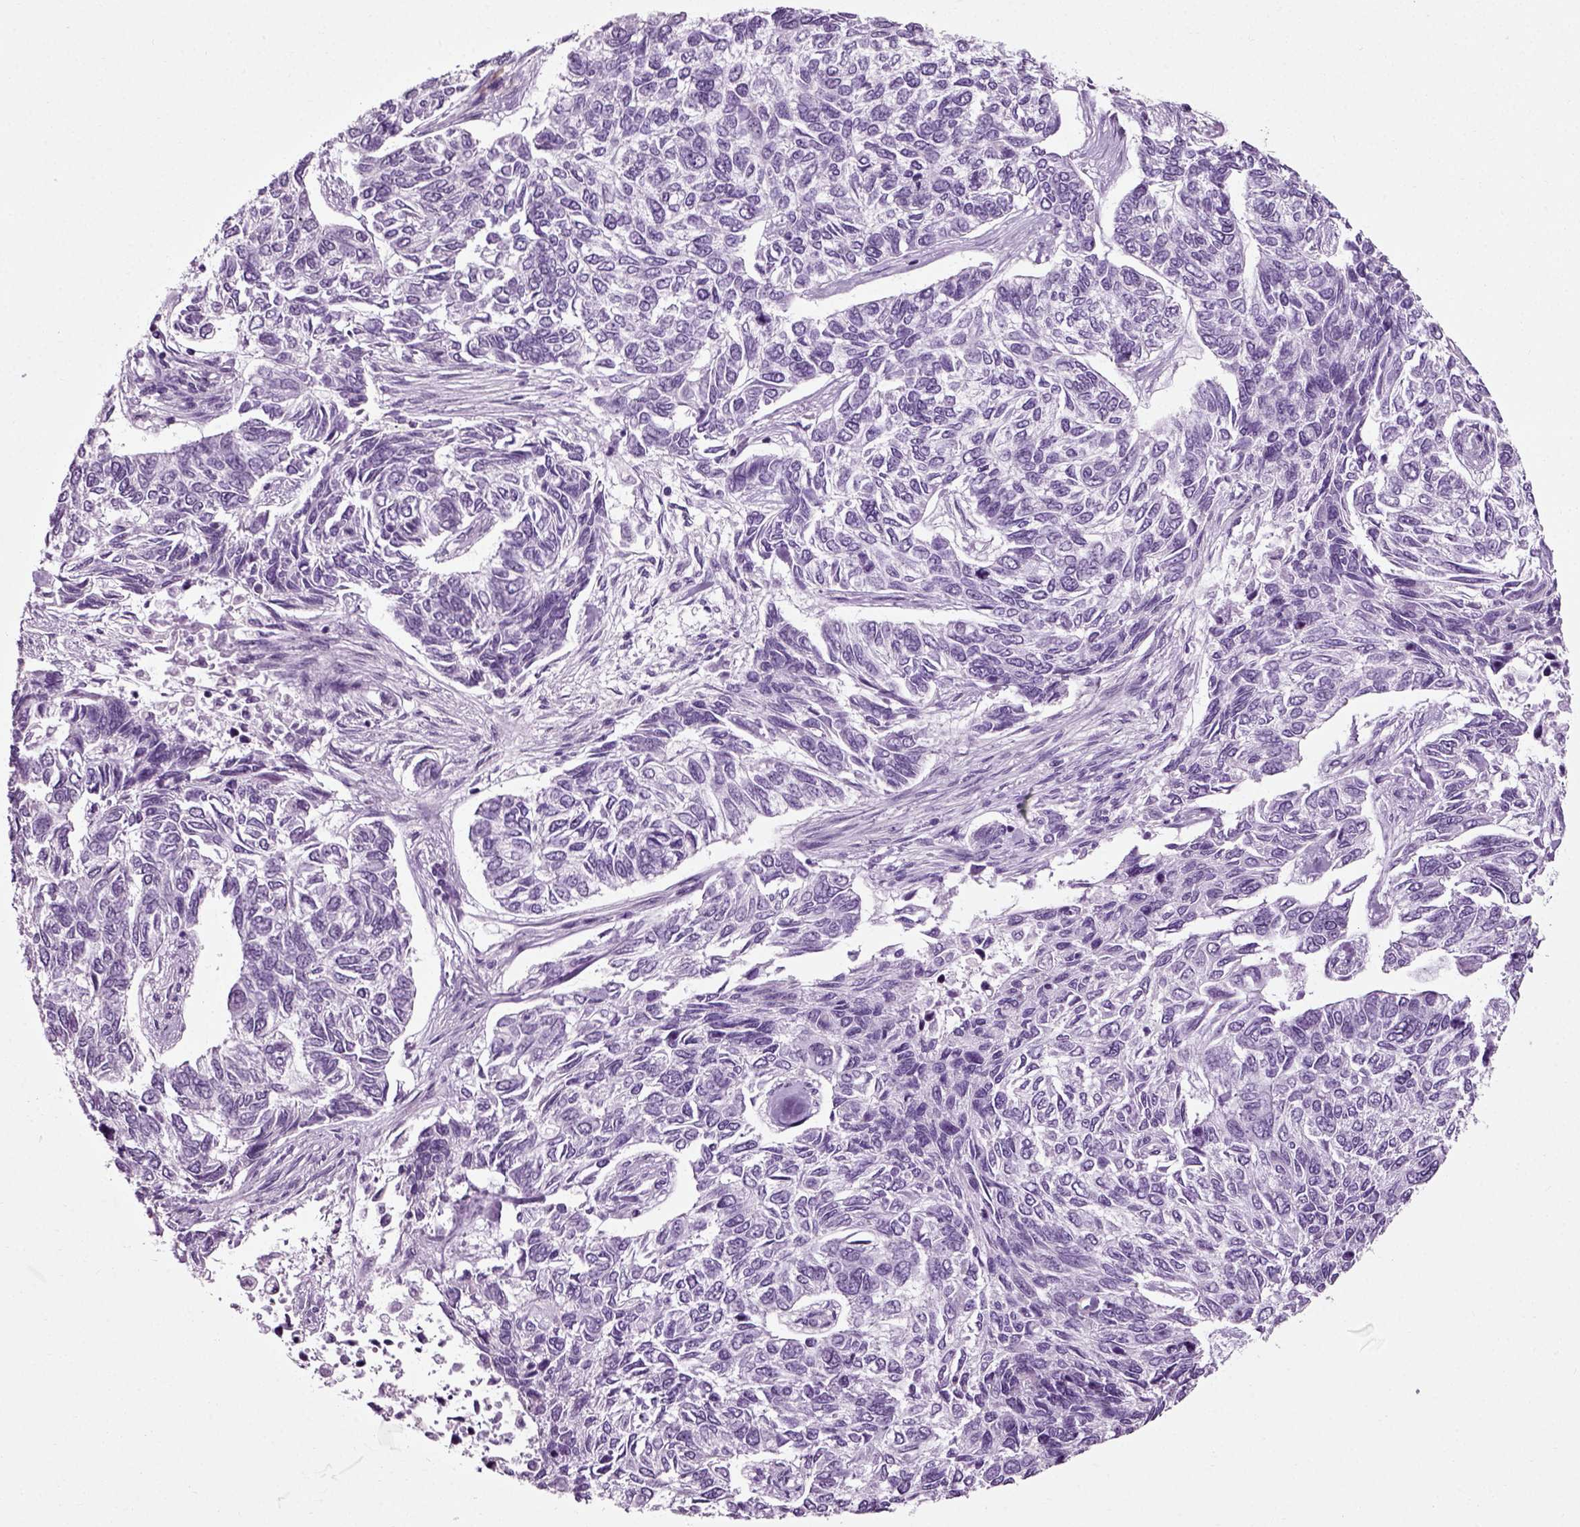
{"staining": {"intensity": "negative", "quantity": "none", "location": "none"}, "tissue": "skin cancer", "cell_type": "Tumor cells", "image_type": "cancer", "snomed": [{"axis": "morphology", "description": "Basal cell carcinoma"}, {"axis": "topography", "description": "Skin"}], "caption": "Immunohistochemical staining of human skin cancer (basal cell carcinoma) demonstrates no significant expression in tumor cells.", "gene": "SLC26A8", "patient": {"sex": "female", "age": 65}}